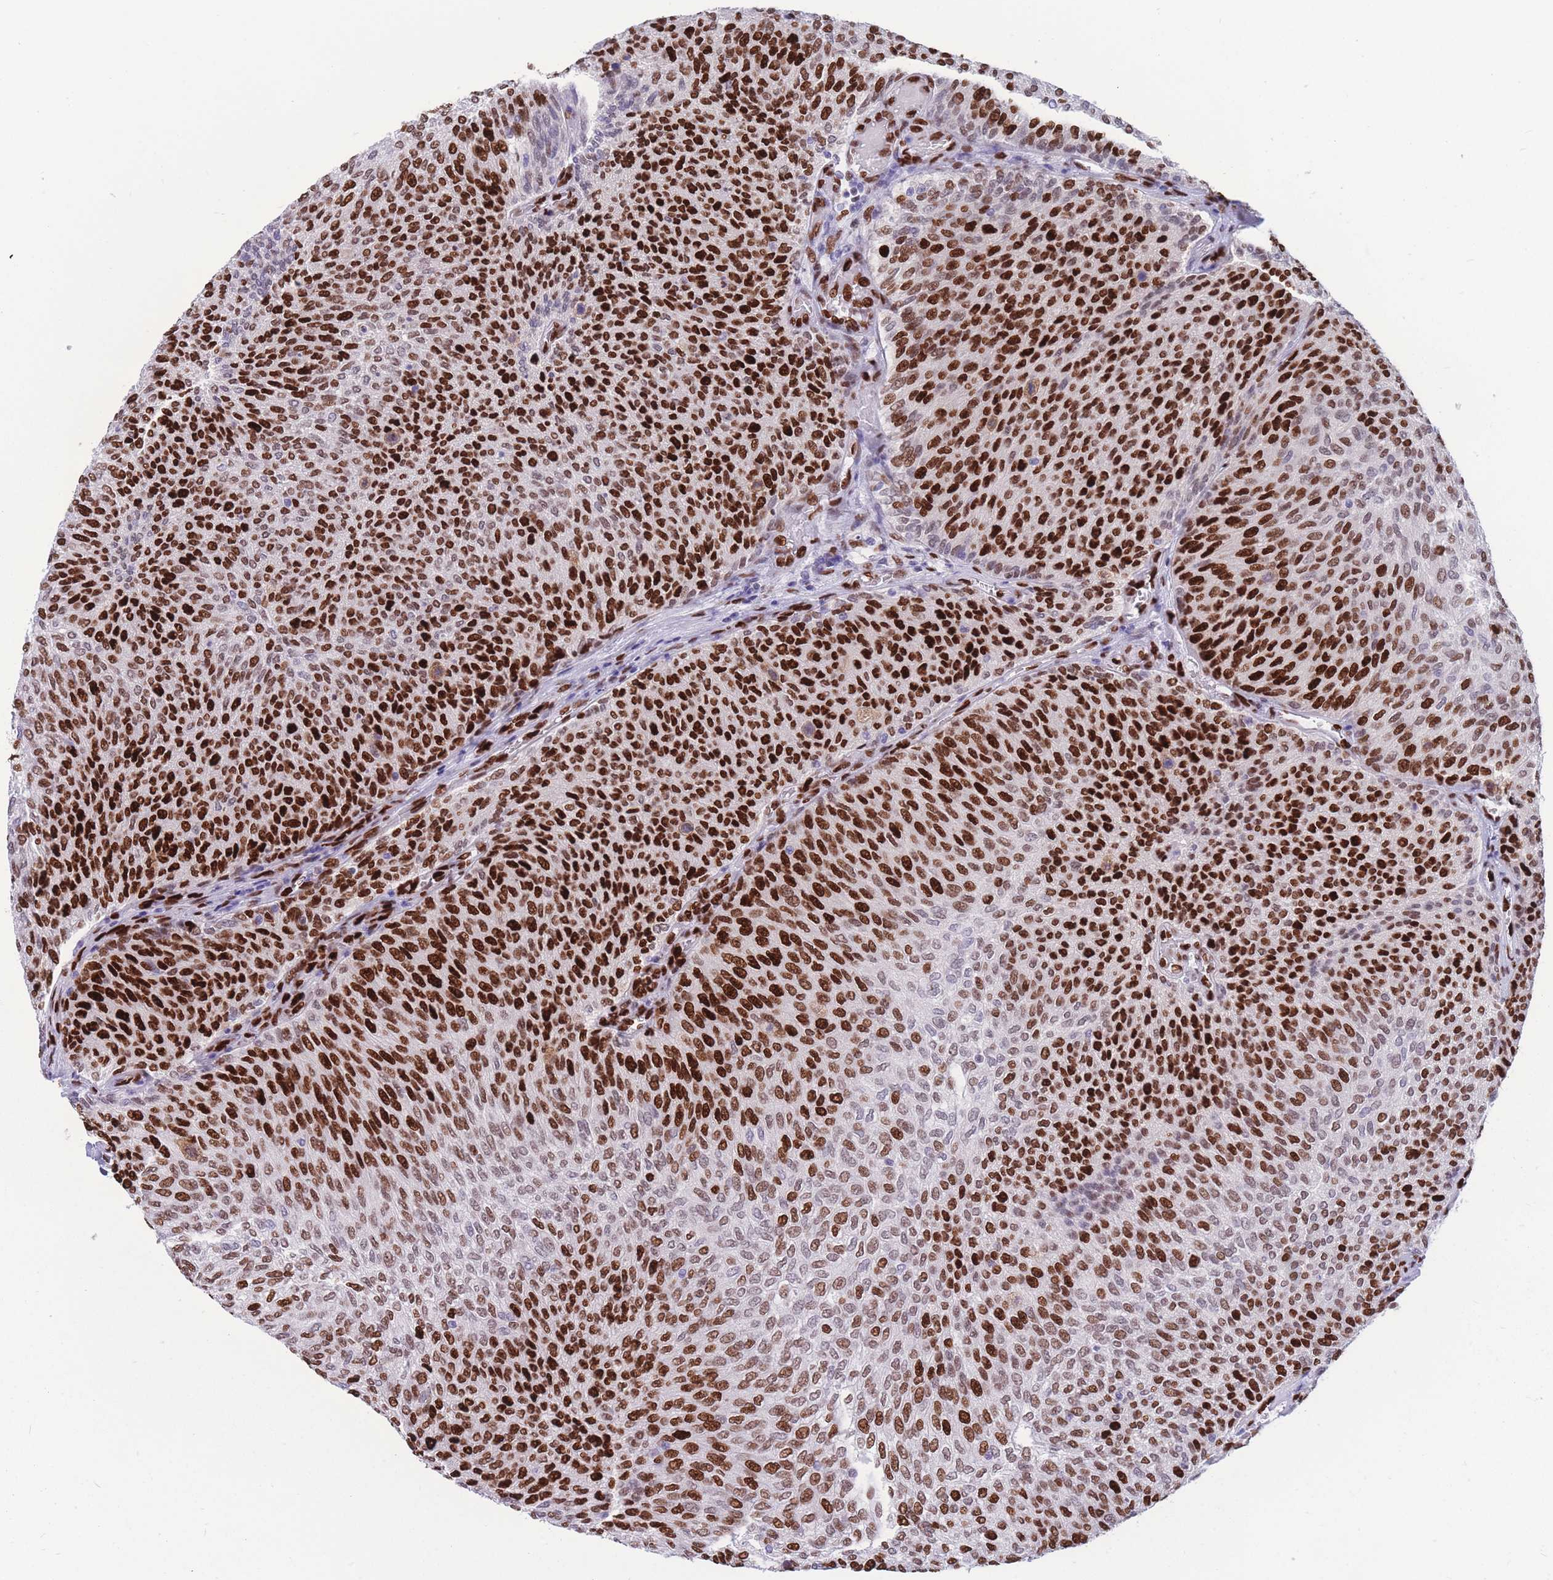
{"staining": {"intensity": "strong", "quantity": ">75%", "location": "nuclear"}, "tissue": "urothelial cancer", "cell_type": "Tumor cells", "image_type": "cancer", "snomed": [{"axis": "morphology", "description": "Urothelial carcinoma, Low grade"}, {"axis": "topography", "description": "Urinary bladder"}], "caption": "Immunohistochemical staining of urothelial carcinoma (low-grade) reveals high levels of strong nuclear protein positivity in about >75% of tumor cells.", "gene": "NASP", "patient": {"sex": "female", "age": 79}}